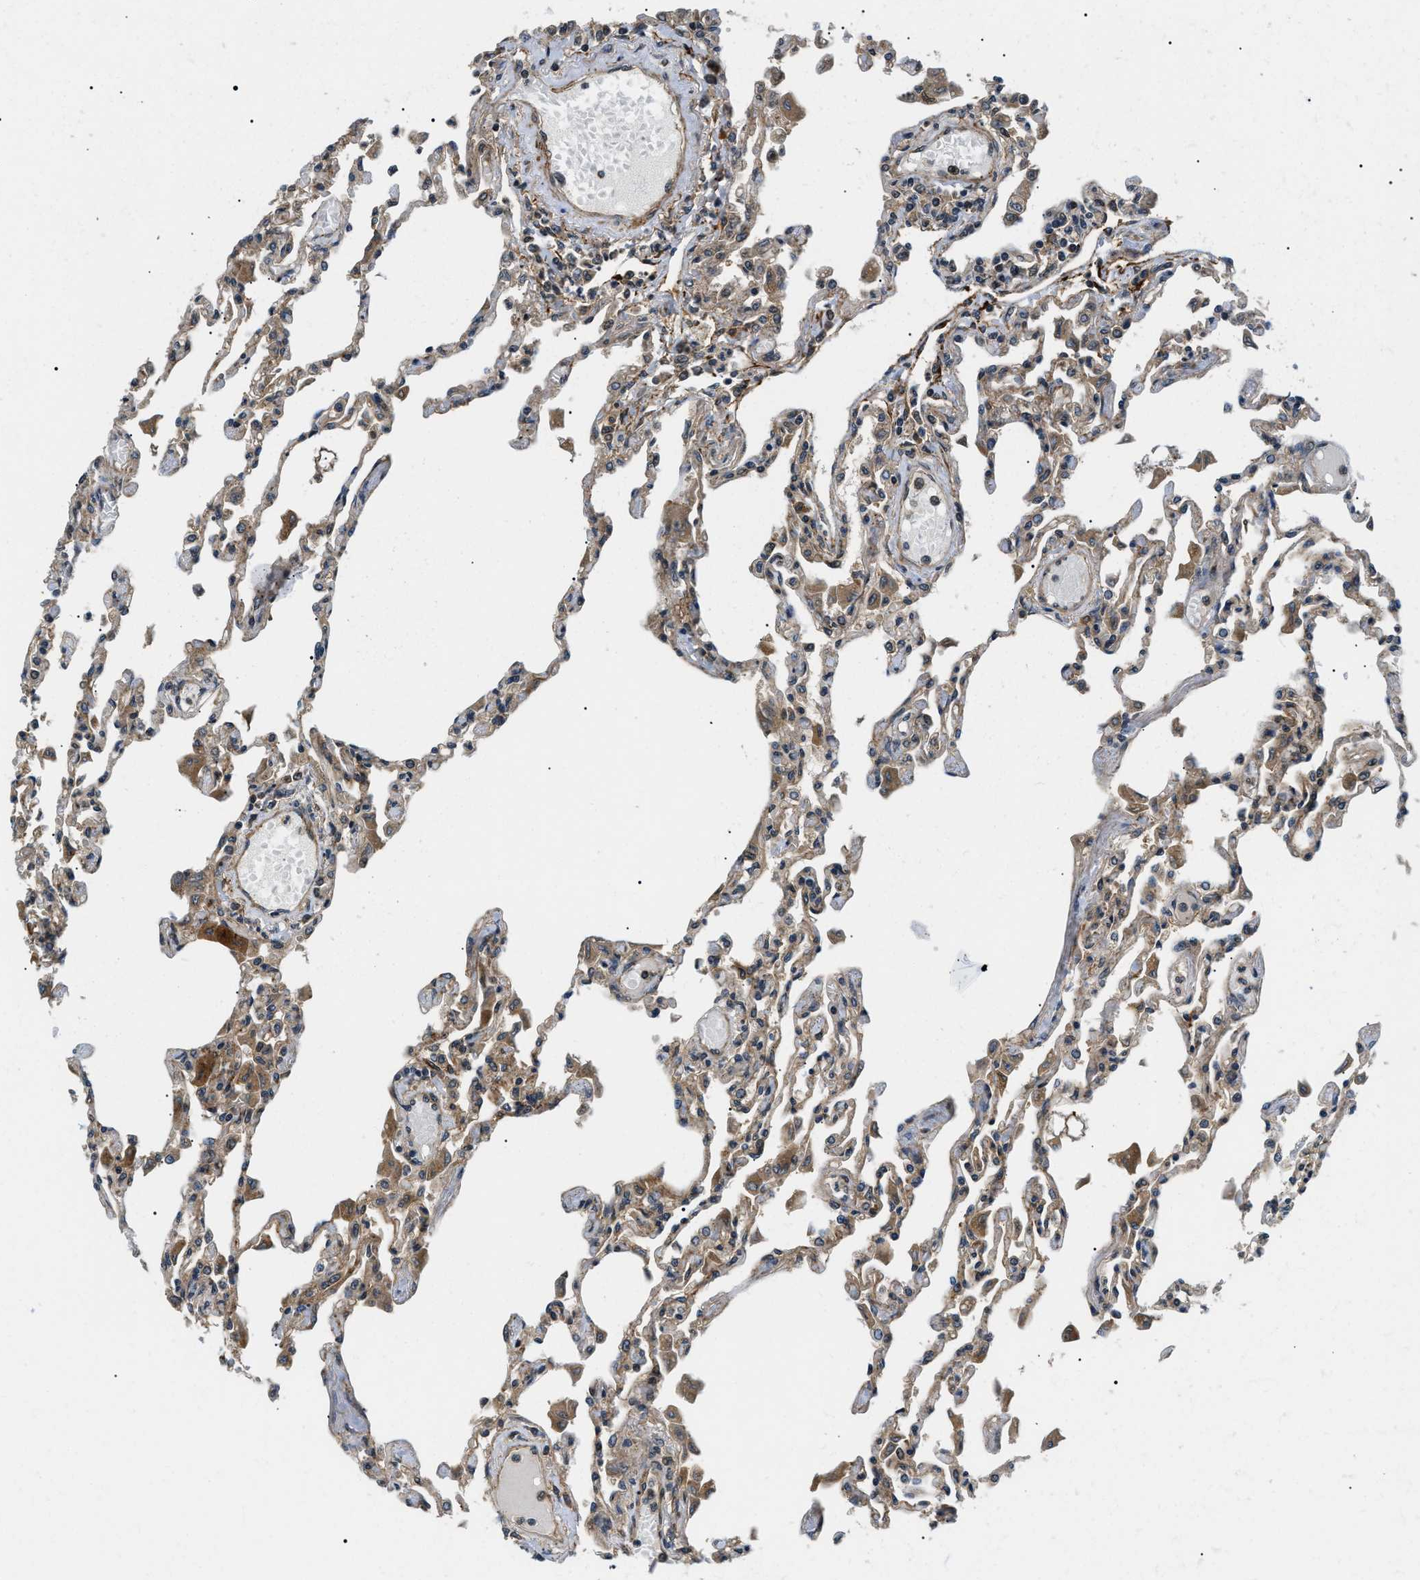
{"staining": {"intensity": "moderate", "quantity": "25%-75%", "location": "cytoplasmic/membranous"}, "tissue": "lung", "cell_type": "Alveolar cells", "image_type": "normal", "snomed": [{"axis": "morphology", "description": "Normal tissue, NOS"}, {"axis": "topography", "description": "Bronchus"}, {"axis": "topography", "description": "Lung"}], "caption": "Human lung stained with a brown dye shows moderate cytoplasmic/membranous positive expression in approximately 25%-75% of alveolar cells.", "gene": "ATP6AP1", "patient": {"sex": "female", "age": 49}}